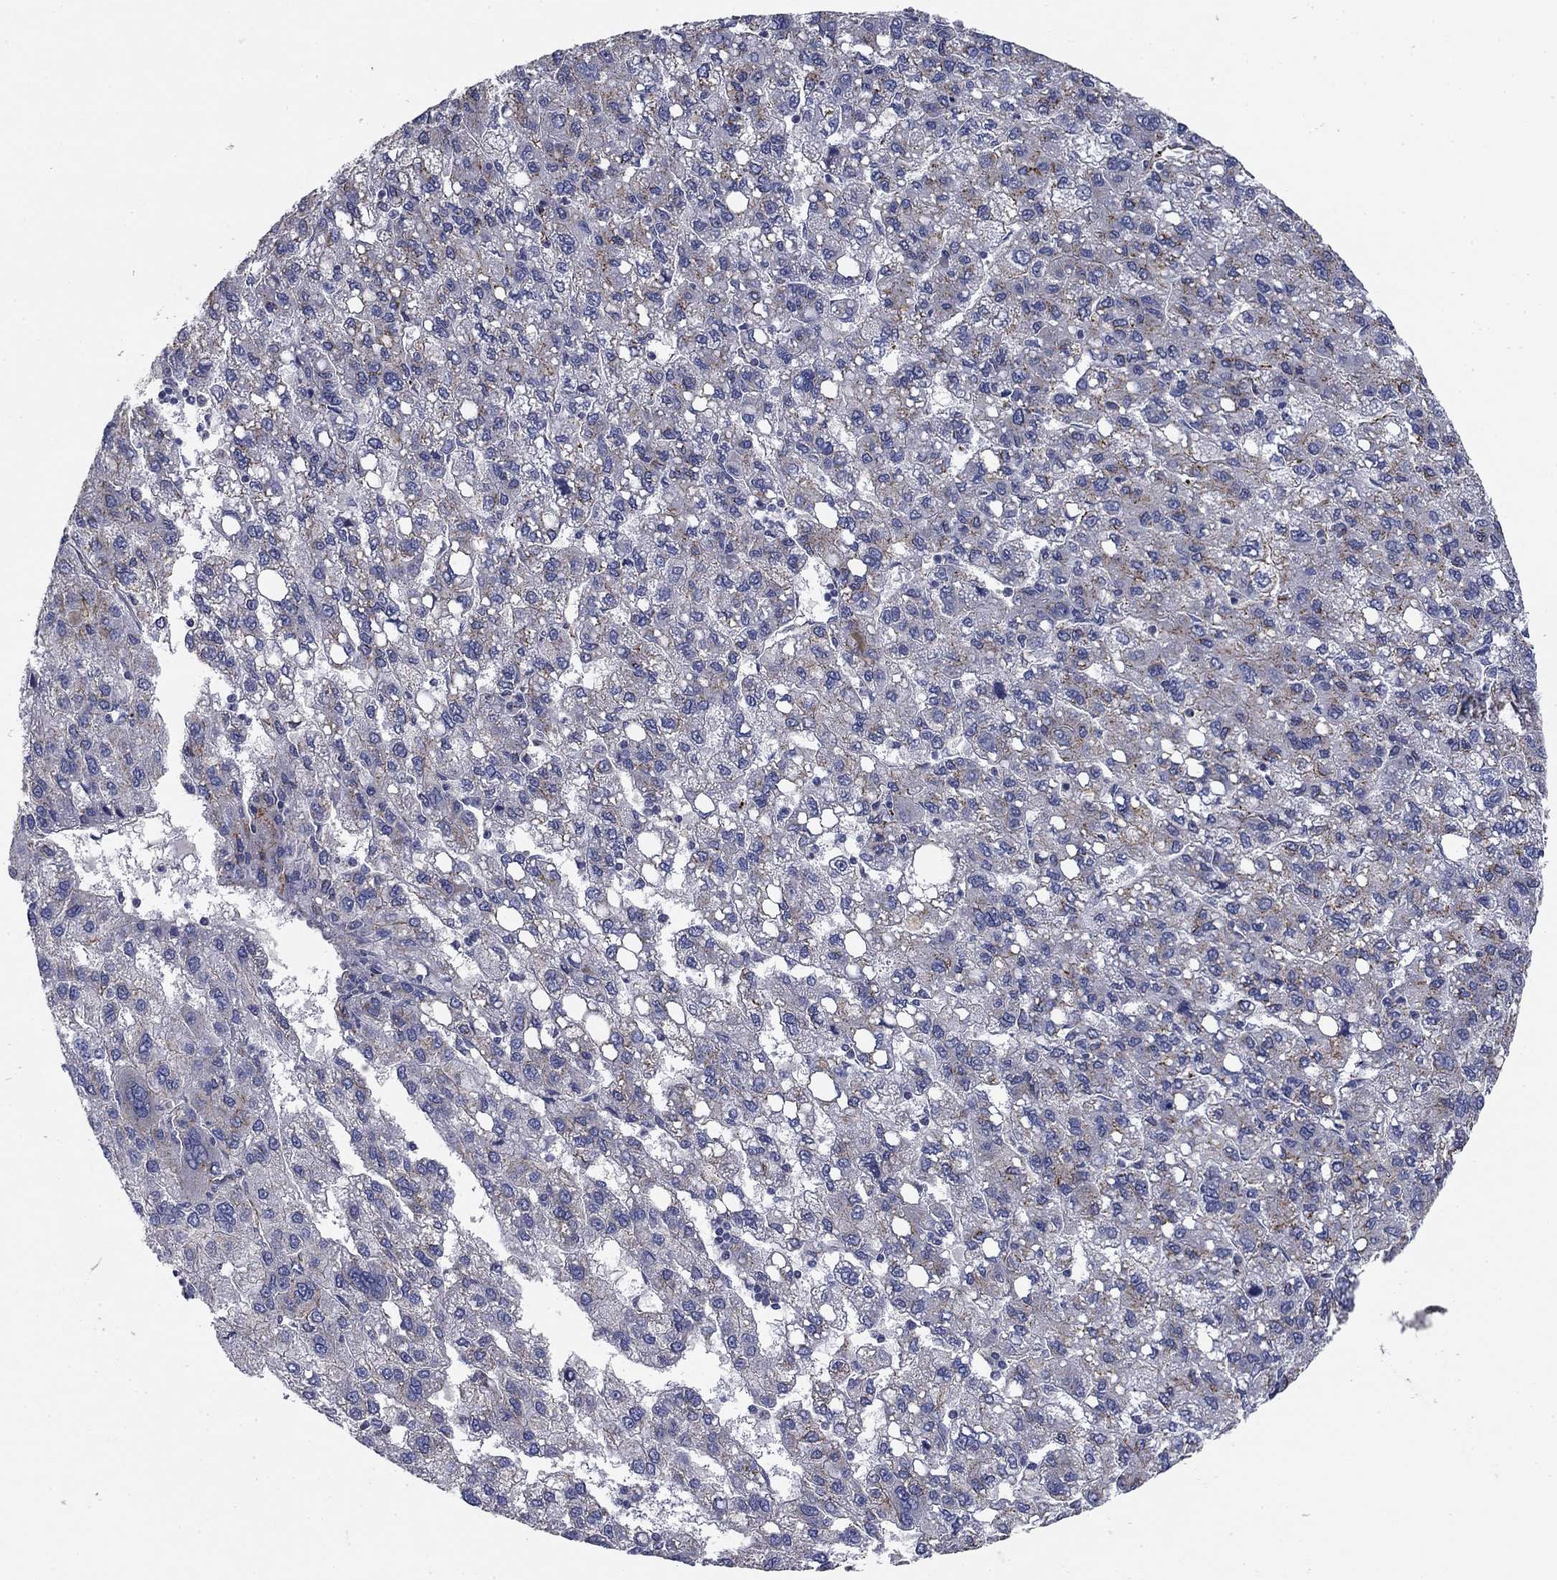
{"staining": {"intensity": "negative", "quantity": "none", "location": "none"}, "tissue": "liver cancer", "cell_type": "Tumor cells", "image_type": "cancer", "snomed": [{"axis": "morphology", "description": "Carcinoma, Hepatocellular, NOS"}, {"axis": "topography", "description": "Liver"}], "caption": "Tumor cells are negative for brown protein staining in hepatocellular carcinoma (liver). Brightfield microscopy of immunohistochemistry (IHC) stained with DAB (3,3'-diaminobenzidine) (brown) and hematoxylin (blue), captured at high magnification.", "gene": "SEPTIN3", "patient": {"sex": "female", "age": 82}}